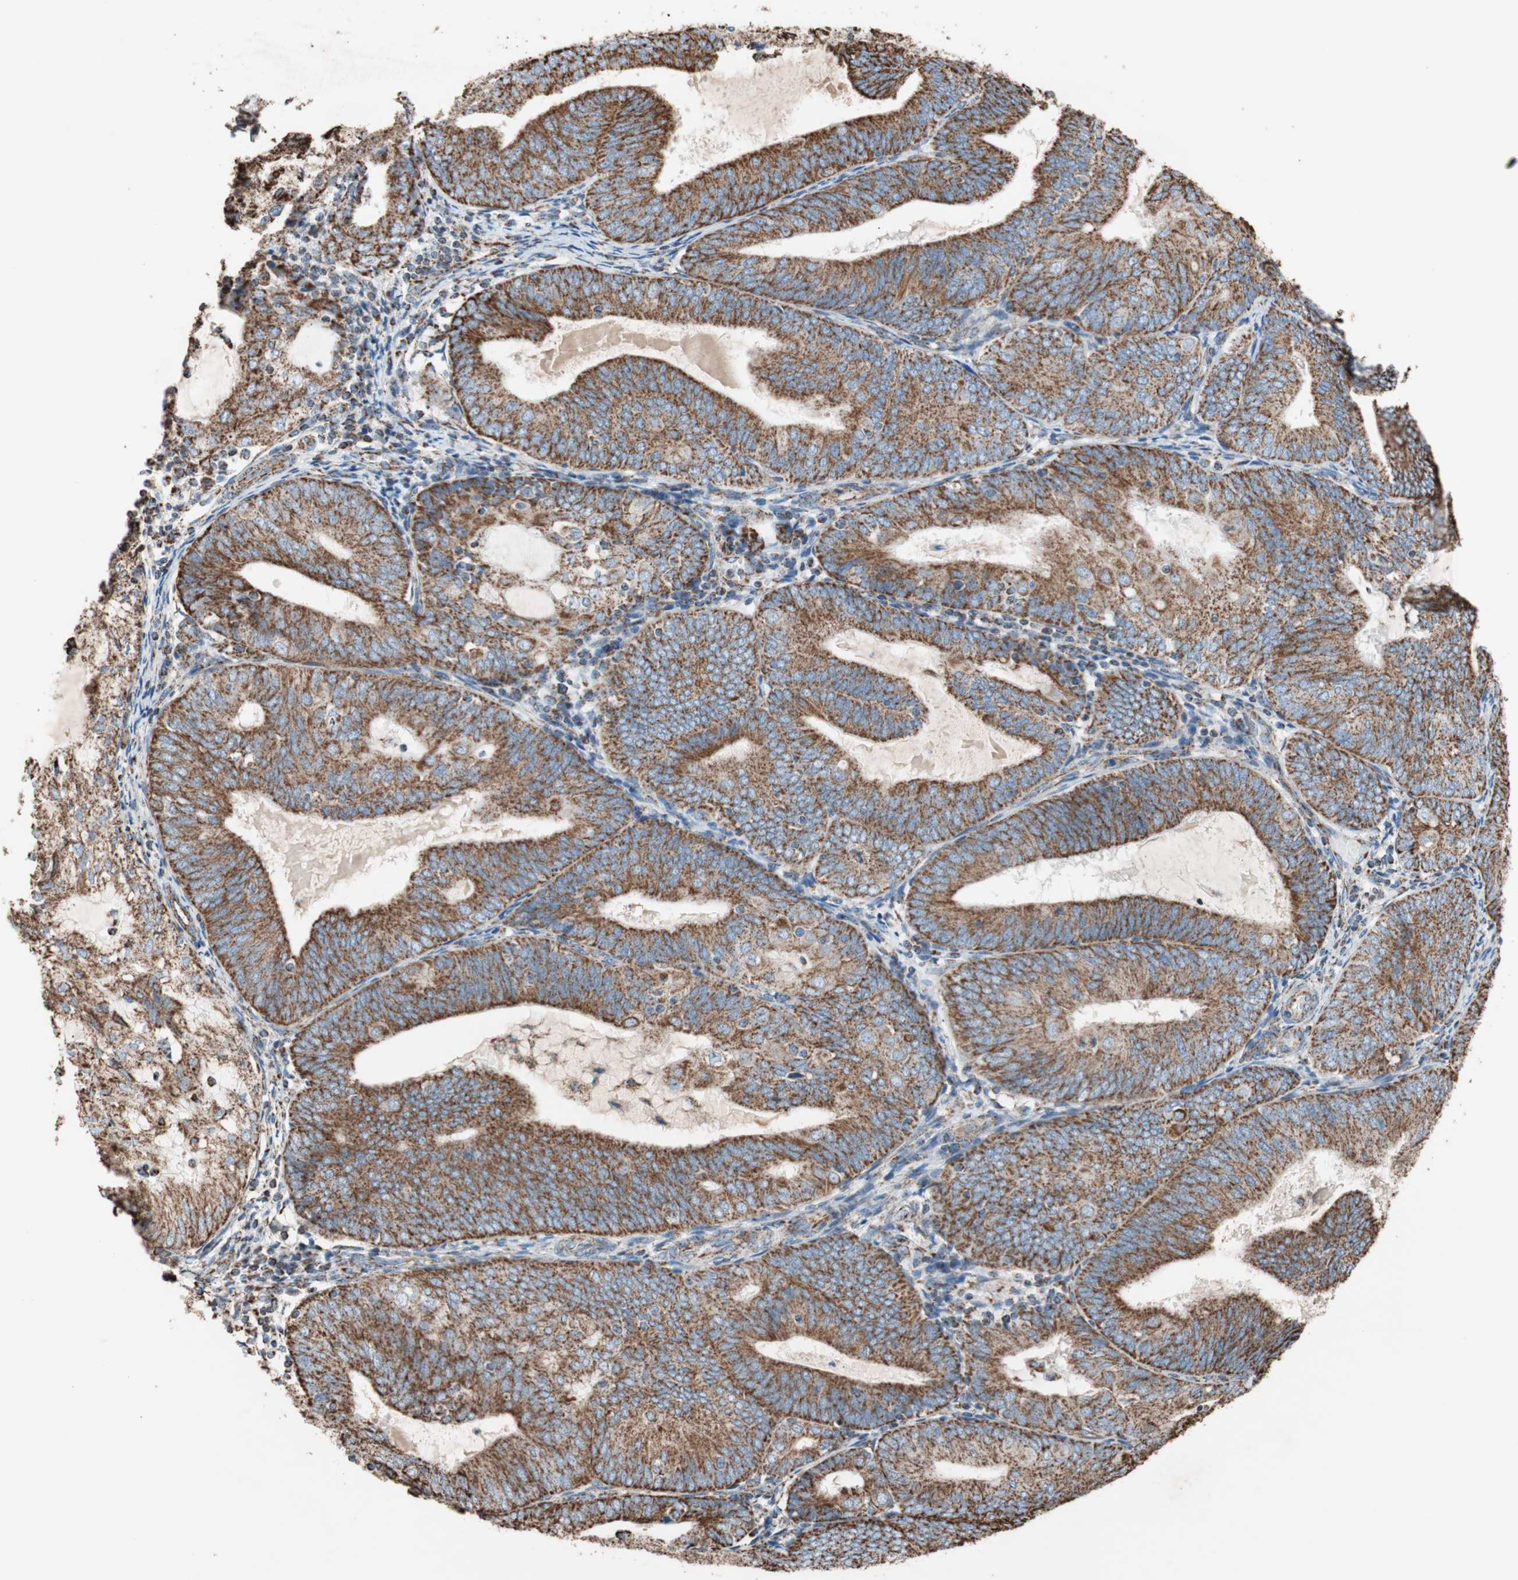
{"staining": {"intensity": "strong", "quantity": ">75%", "location": "cytoplasmic/membranous"}, "tissue": "endometrial cancer", "cell_type": "Tumor cells", "image_type": "cancer", "snomed": [{"axis": "morphology", "description": "Adenocarcinoma, NOS"}, {"axis": "topography", "description": "Endometrium"}], "caption": "Protein staining exhibits strong cytoplasmic/membranous expression in about >75% of tumor cells in adenocarcinoma (endometrial).", "gene": "PCSK4", "patient": {"sex": "female", "age": 81}}